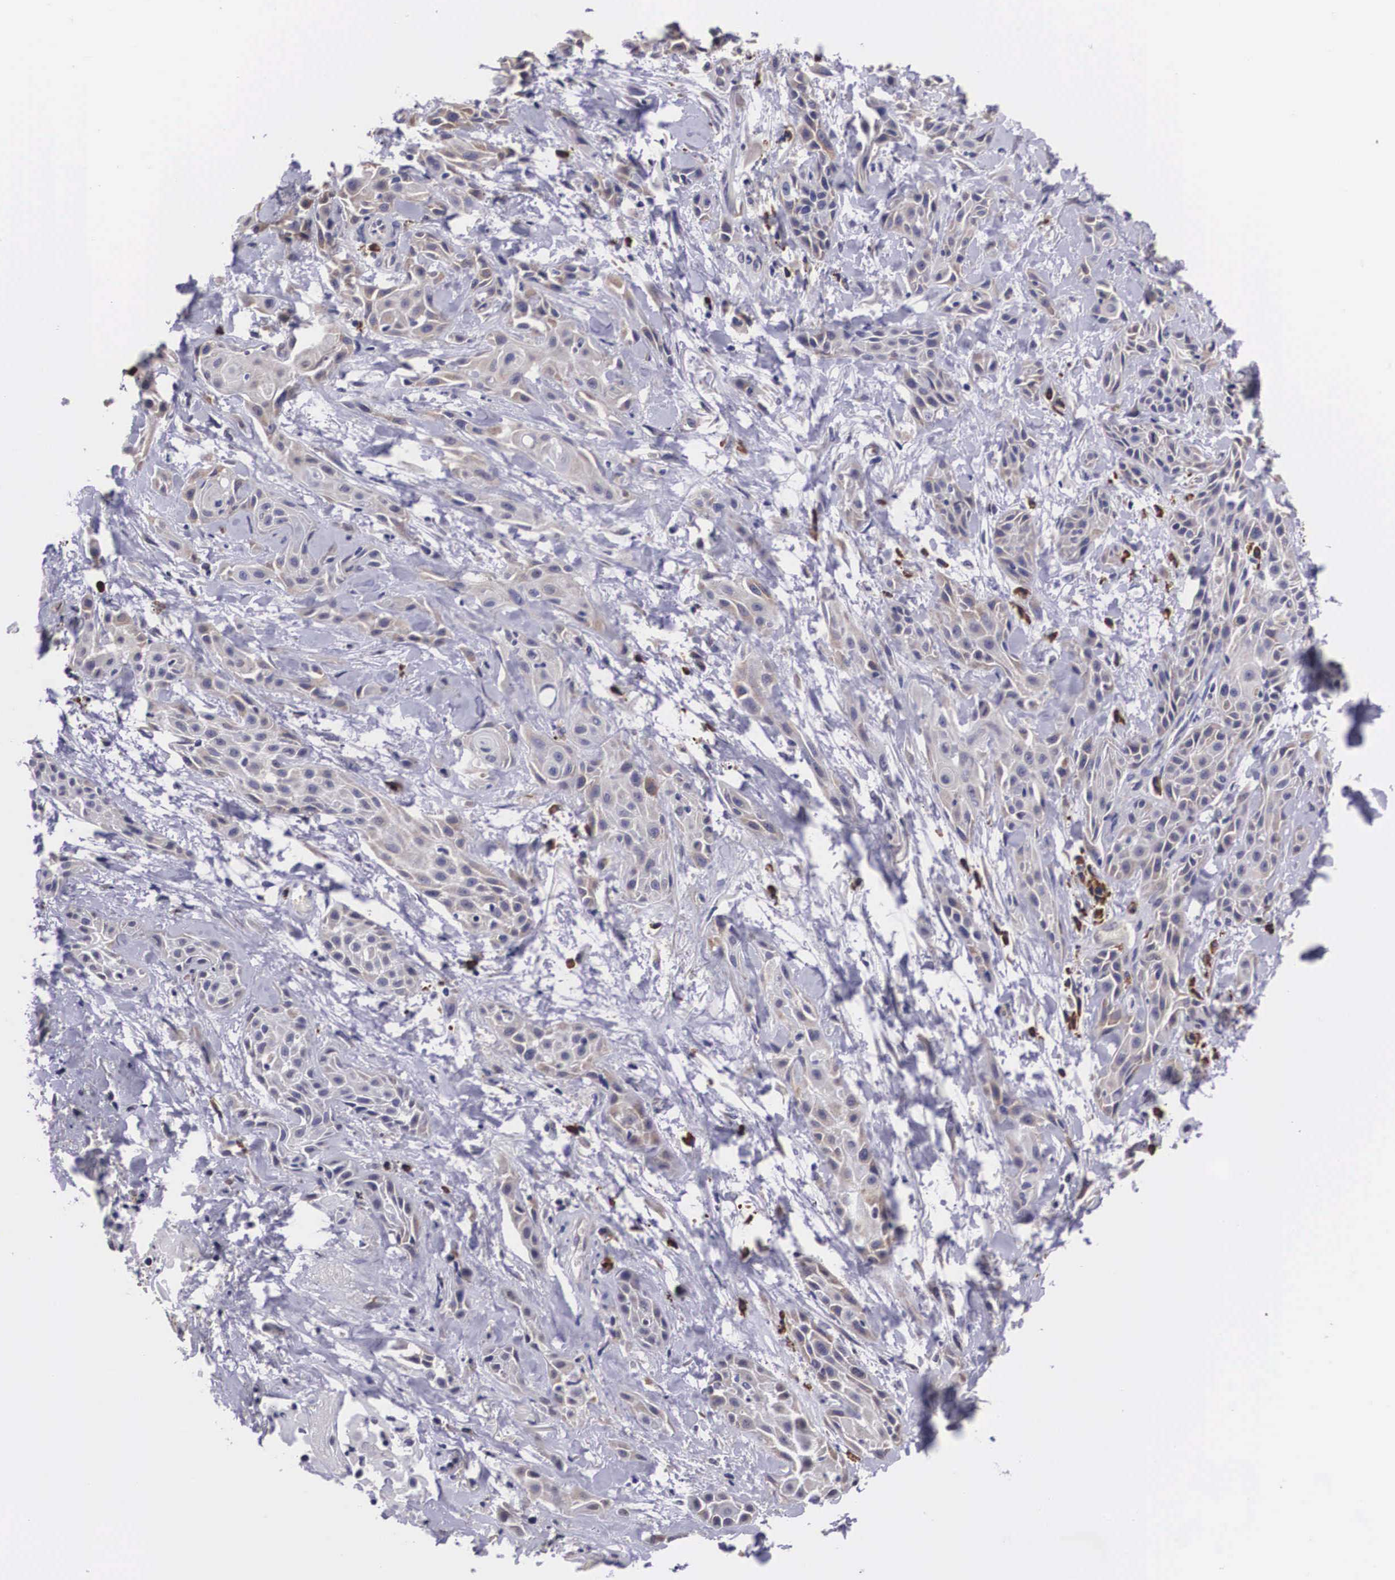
{"staining": {"intensity": "weak", "quantity": "25%-75%", "location": "cytoplasmic/membranous"}, "tissue": "skin cancer", "cell_type": "Tumor cells", "image_type": "cancer", "snomed": [{"axis": "morphology", "description": "Squamous cell carcinoma, NOS"}, {"axis": "topography", "description": "Skin"}, {"axis": "topography", "description": "Anal"}], "caption": "Squamous cell carcinoma (skin) stained with IHC displays weak cytoplasmic/membranous staining in approximately 25%-75% of tumor cells.", "gene": "CRELD2", "patient": {"sex": "male", "age": 64}}